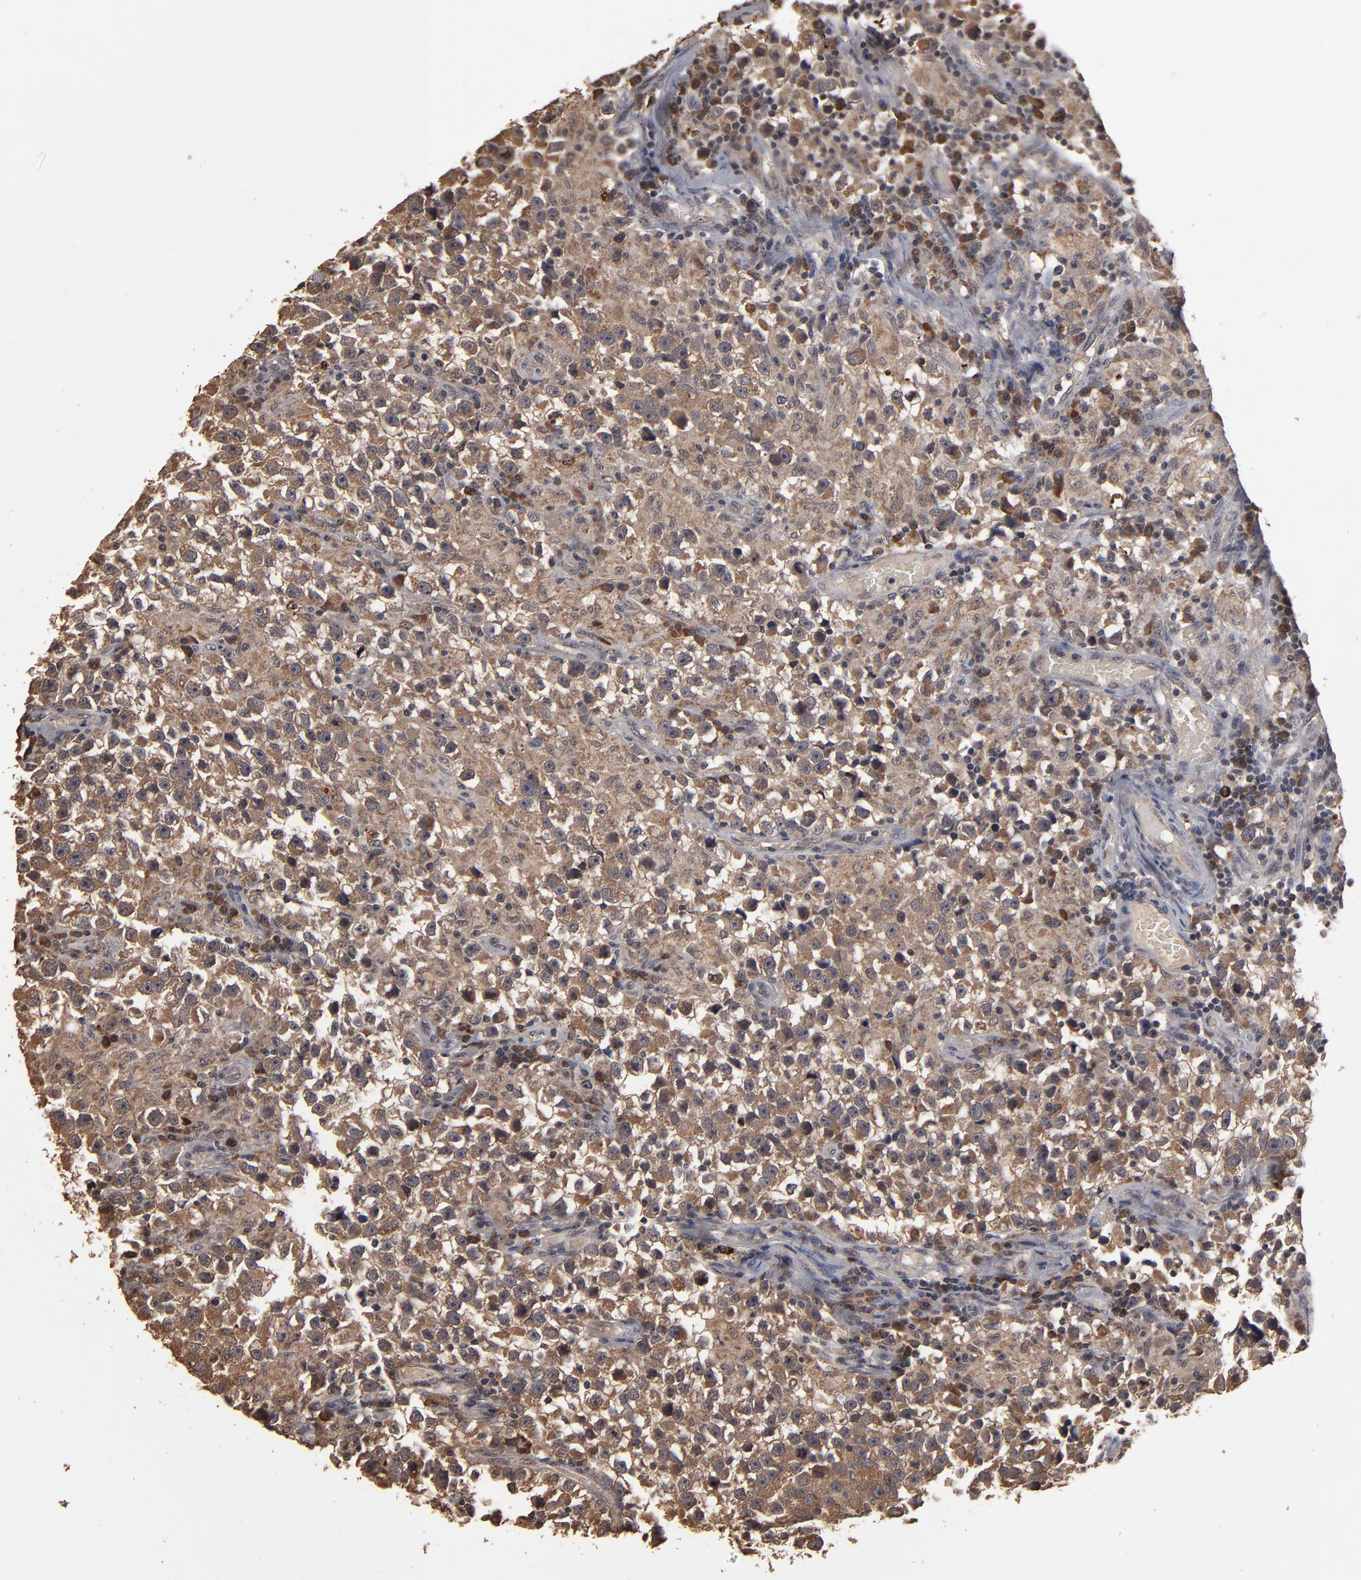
{"staining": {"intensity": "moderate", "quantity": ">75%", "location": "cytoplasmic/membranous,nuclear"}, "tissue": "testis cancer", "cell_type": "Tumor cells", "image_type": "cancer", "snomed": [{"axis": "morphology", "description": "Seminoma, NOS"}, {"axis": "topography", "description": "Testis"}], "caption": "A histopathology image of human testis cancer stained for a protein exhibits moderate cytoplasmic/membranous and nuclear brown staining in tumor cells. The protein is shown in brown color, while the nuclei are stained blue.", "gene": "NXF2B", "patient": {"sex": "male", "age": 33}}